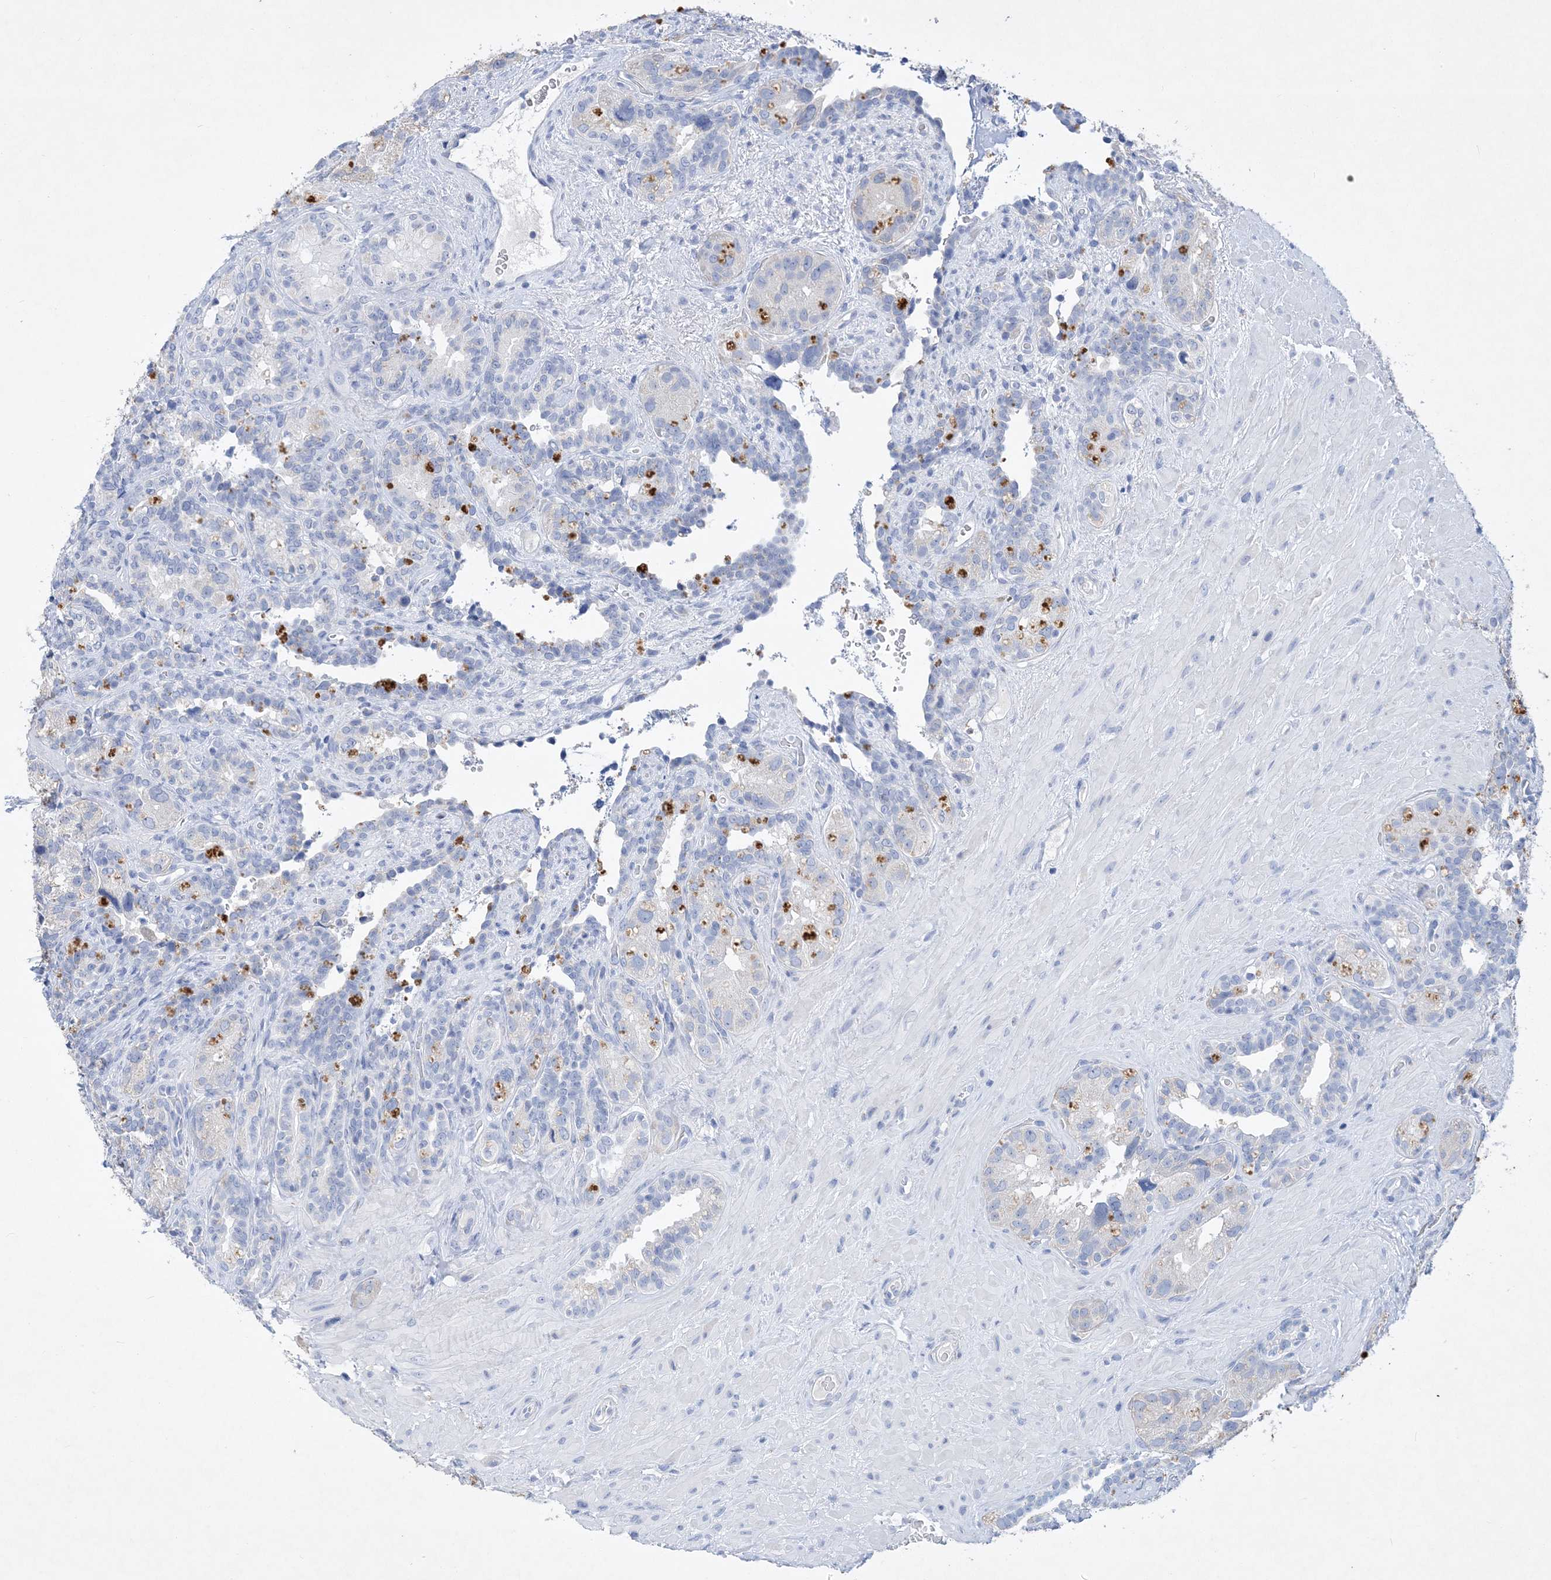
{"staining": {"intensity": "negative", "quantity": "none", "location": "none"}, "tissue": "seminal vesicle", "cell_type": "Glandular cells", "image_type": "normal", "snomed": [{"axis": "morphology", "description": "Normal tissue, NOS"}, {"axis": "topography", "description": "Seminal veicle"}, {"axis": "topography", "description": "Peripheral nerve tissue"}], "caption": "Immunohistochemistry (IHC) micrograph of normal human seminal vesicle stained for a protein (brown), which reveals no expression in glandular cells. (Brightfield microscopy of DAB (3,3'-diaminobenzidine) immunohistochemistry at high magnification).", "gene": "COPS8", "patient": {"sex": "male", "age": 67}}